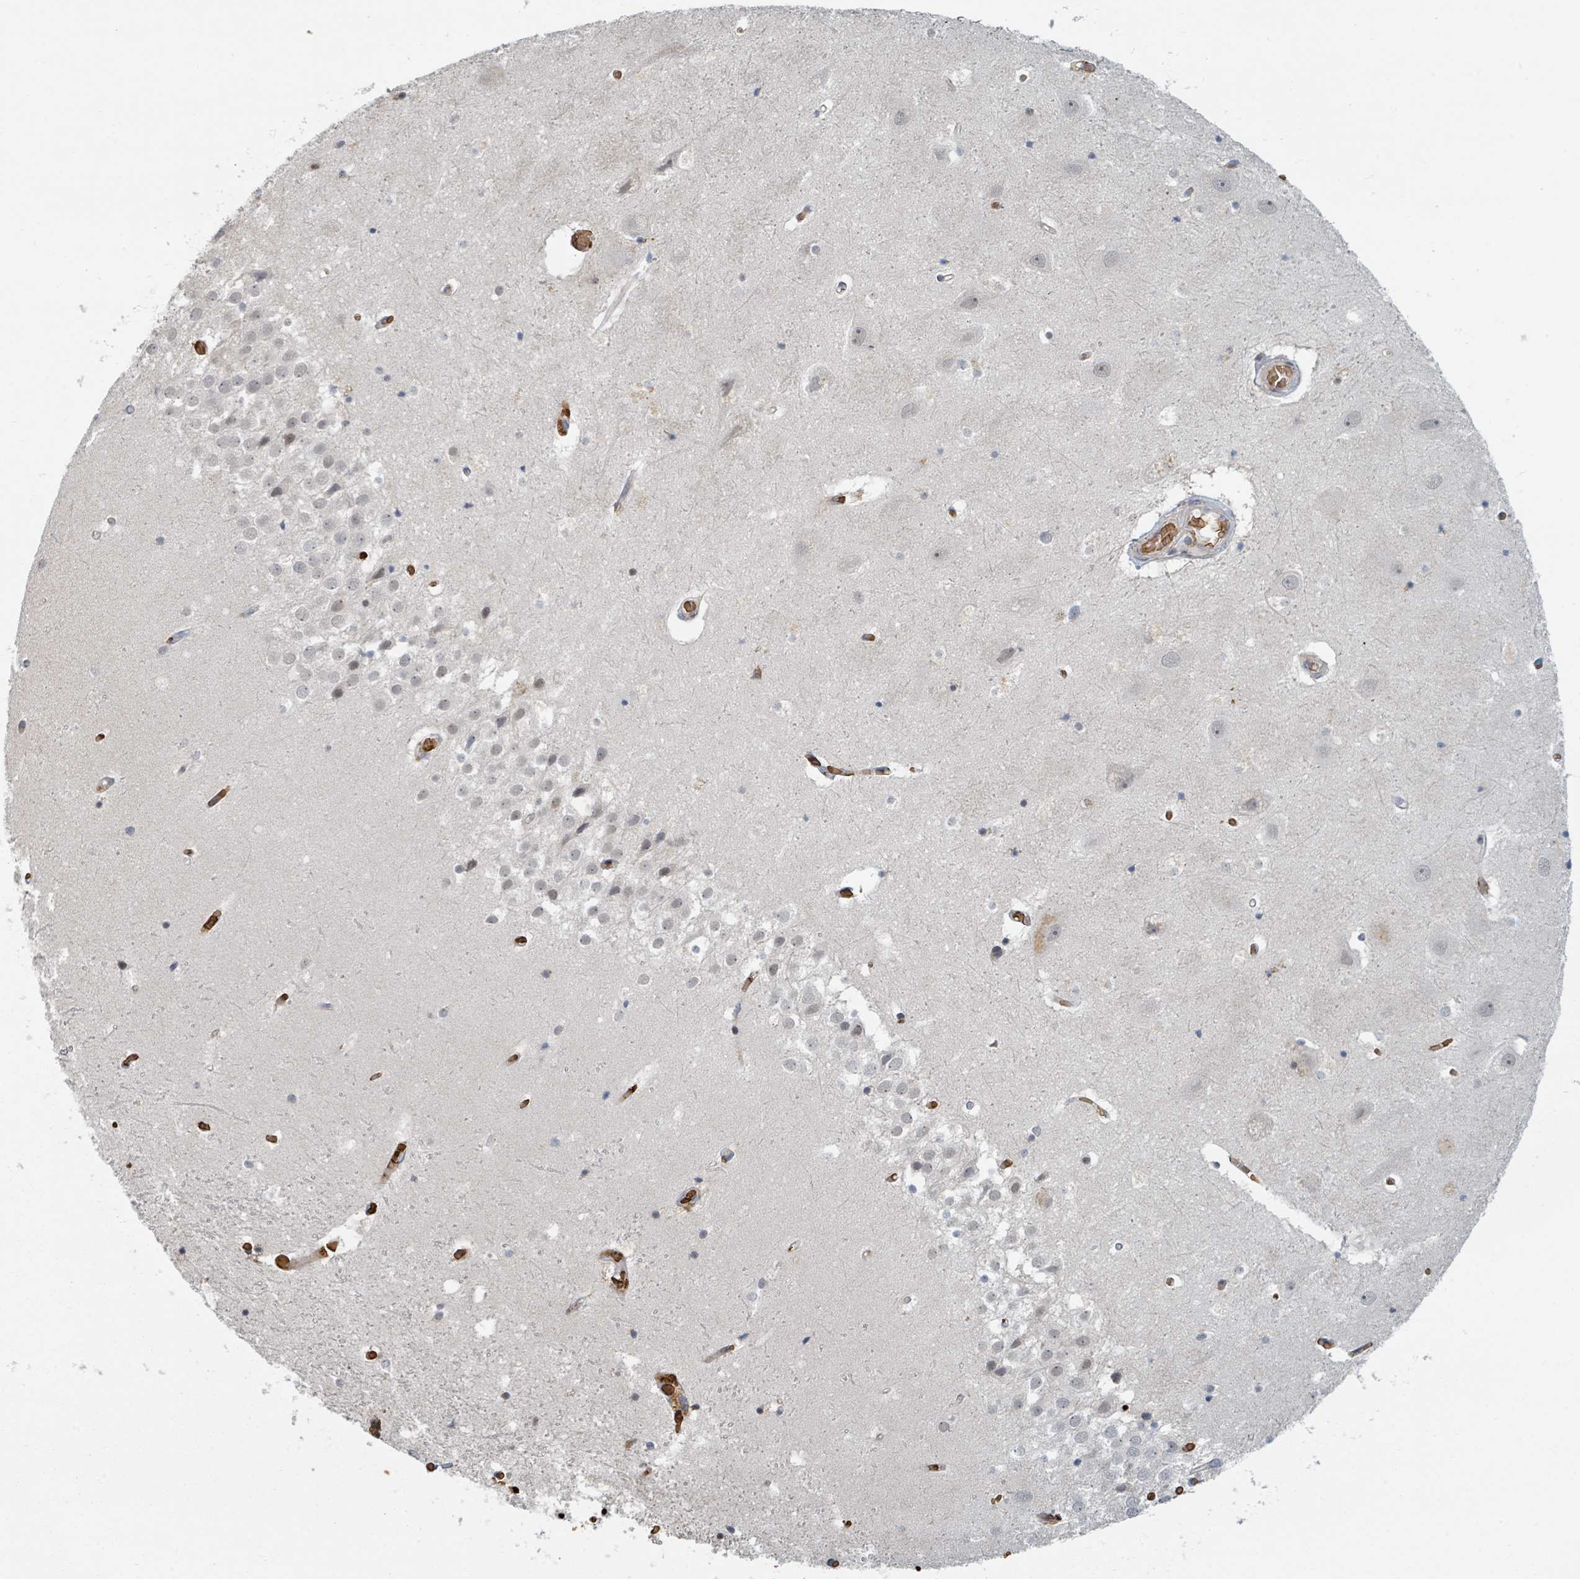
{"staining": {"intensity": "negative", "quantity": "none", "location": "none"}, "tissue": "hippocampus", "cell_type": "Glial cells", "image_type": "normal", "snomed": [{"axis": "morphology", "description": "Normal tissue, NOS"}, {"axis": "topography", "description": "Hippocampus"}], "caption": "Immunohistochemical staining of benign human hippocampus demonstrates no significant staining in glial cells. Nuclei are stained in blue.", "gene": "TRPC4AP", "patient": {"sex": "female", "age": 52}}